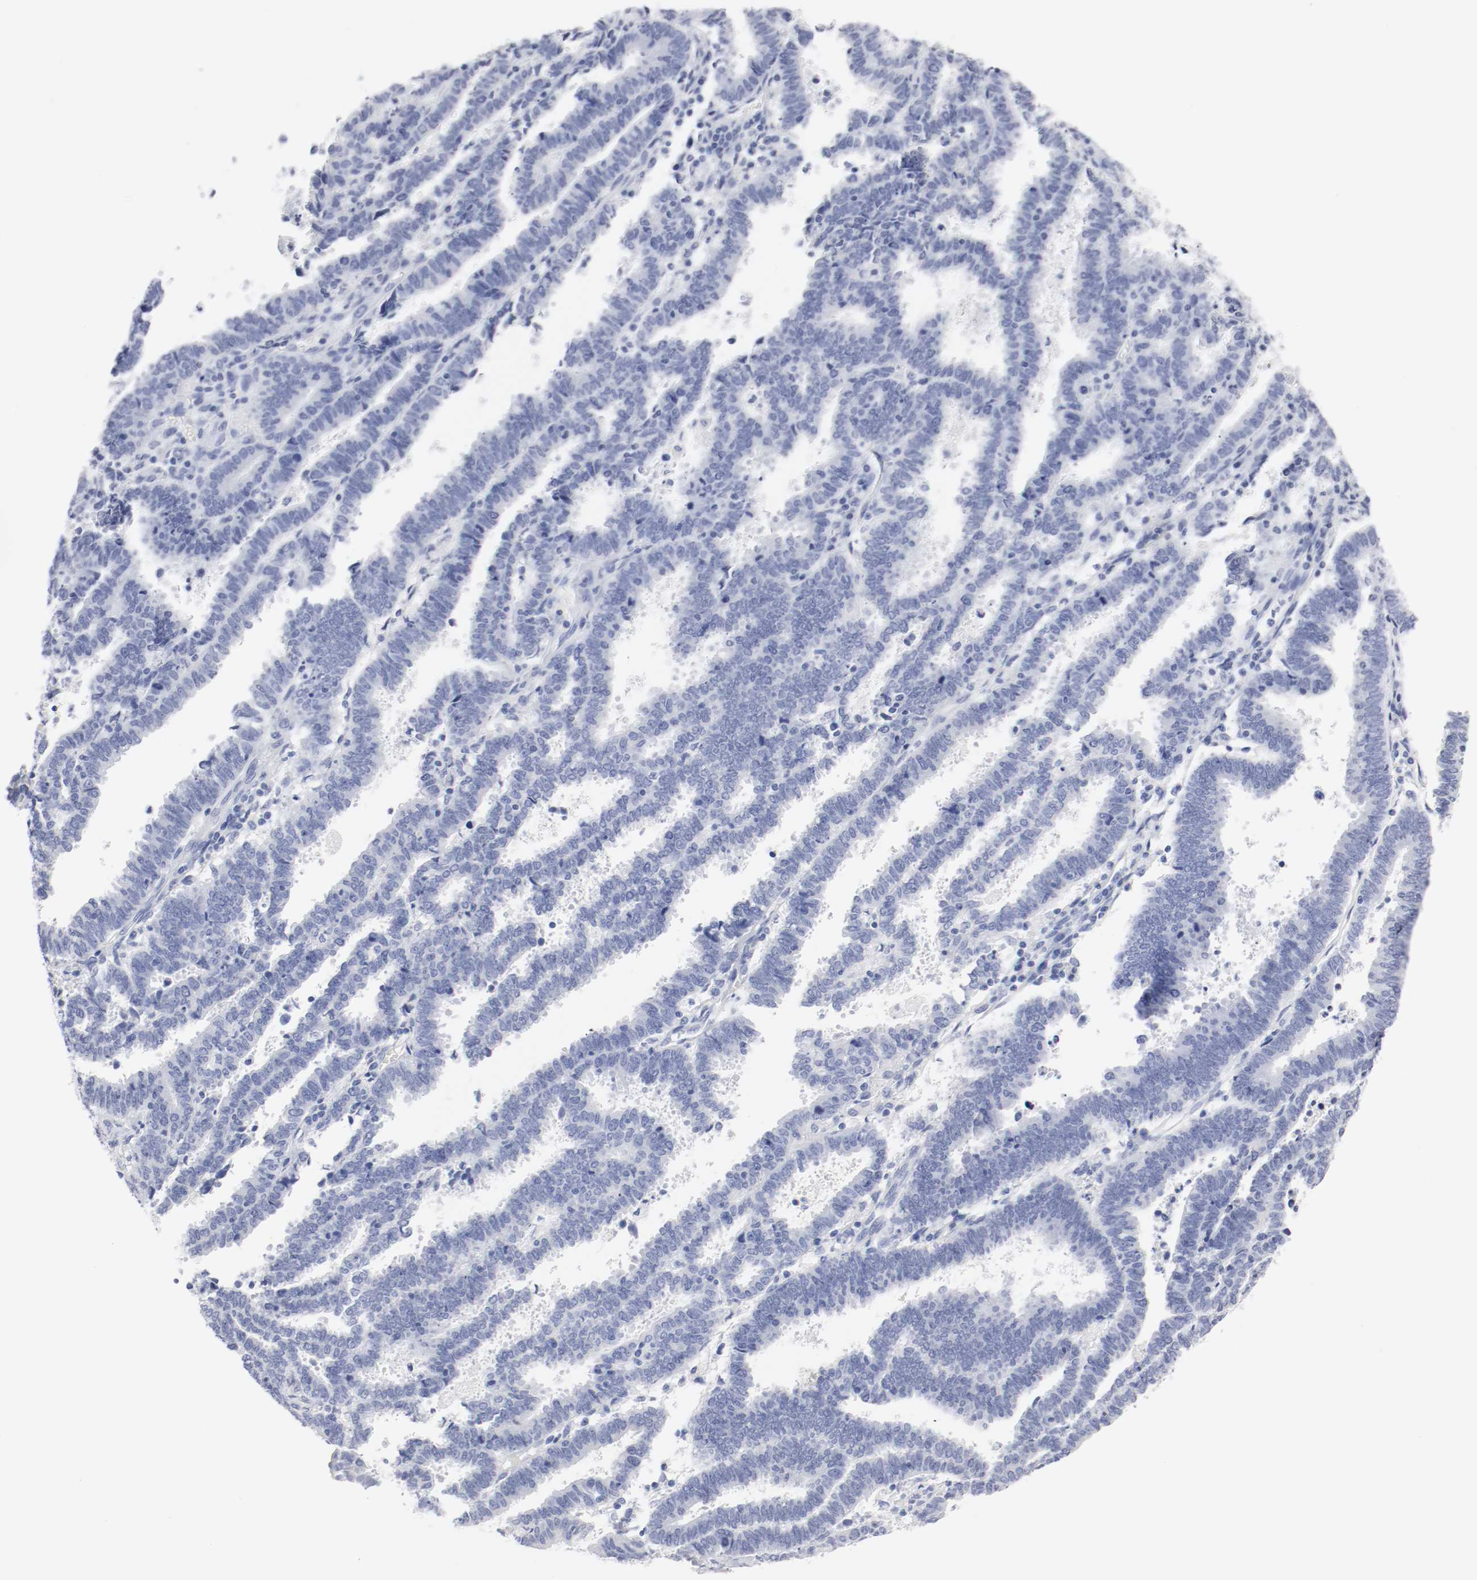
{"staining": {"intensity": "negative", "quantity": "none", "location": "none"}, "tissue": "endometrial cancer", "cell_type": "Tumor cells", "image_type": "cancer", "snomed": [{"axis": "morphology", "description": "Adenocarcinoma, NOS"}, {"axis": "topography", "description": "Uterus"}], "caption": "Endometrial cancer was stained to show a protein in brown. There is no significant expression in tumor cells.", "gene": "GAD1", "patient": {"sex": "female", "age": 83}}